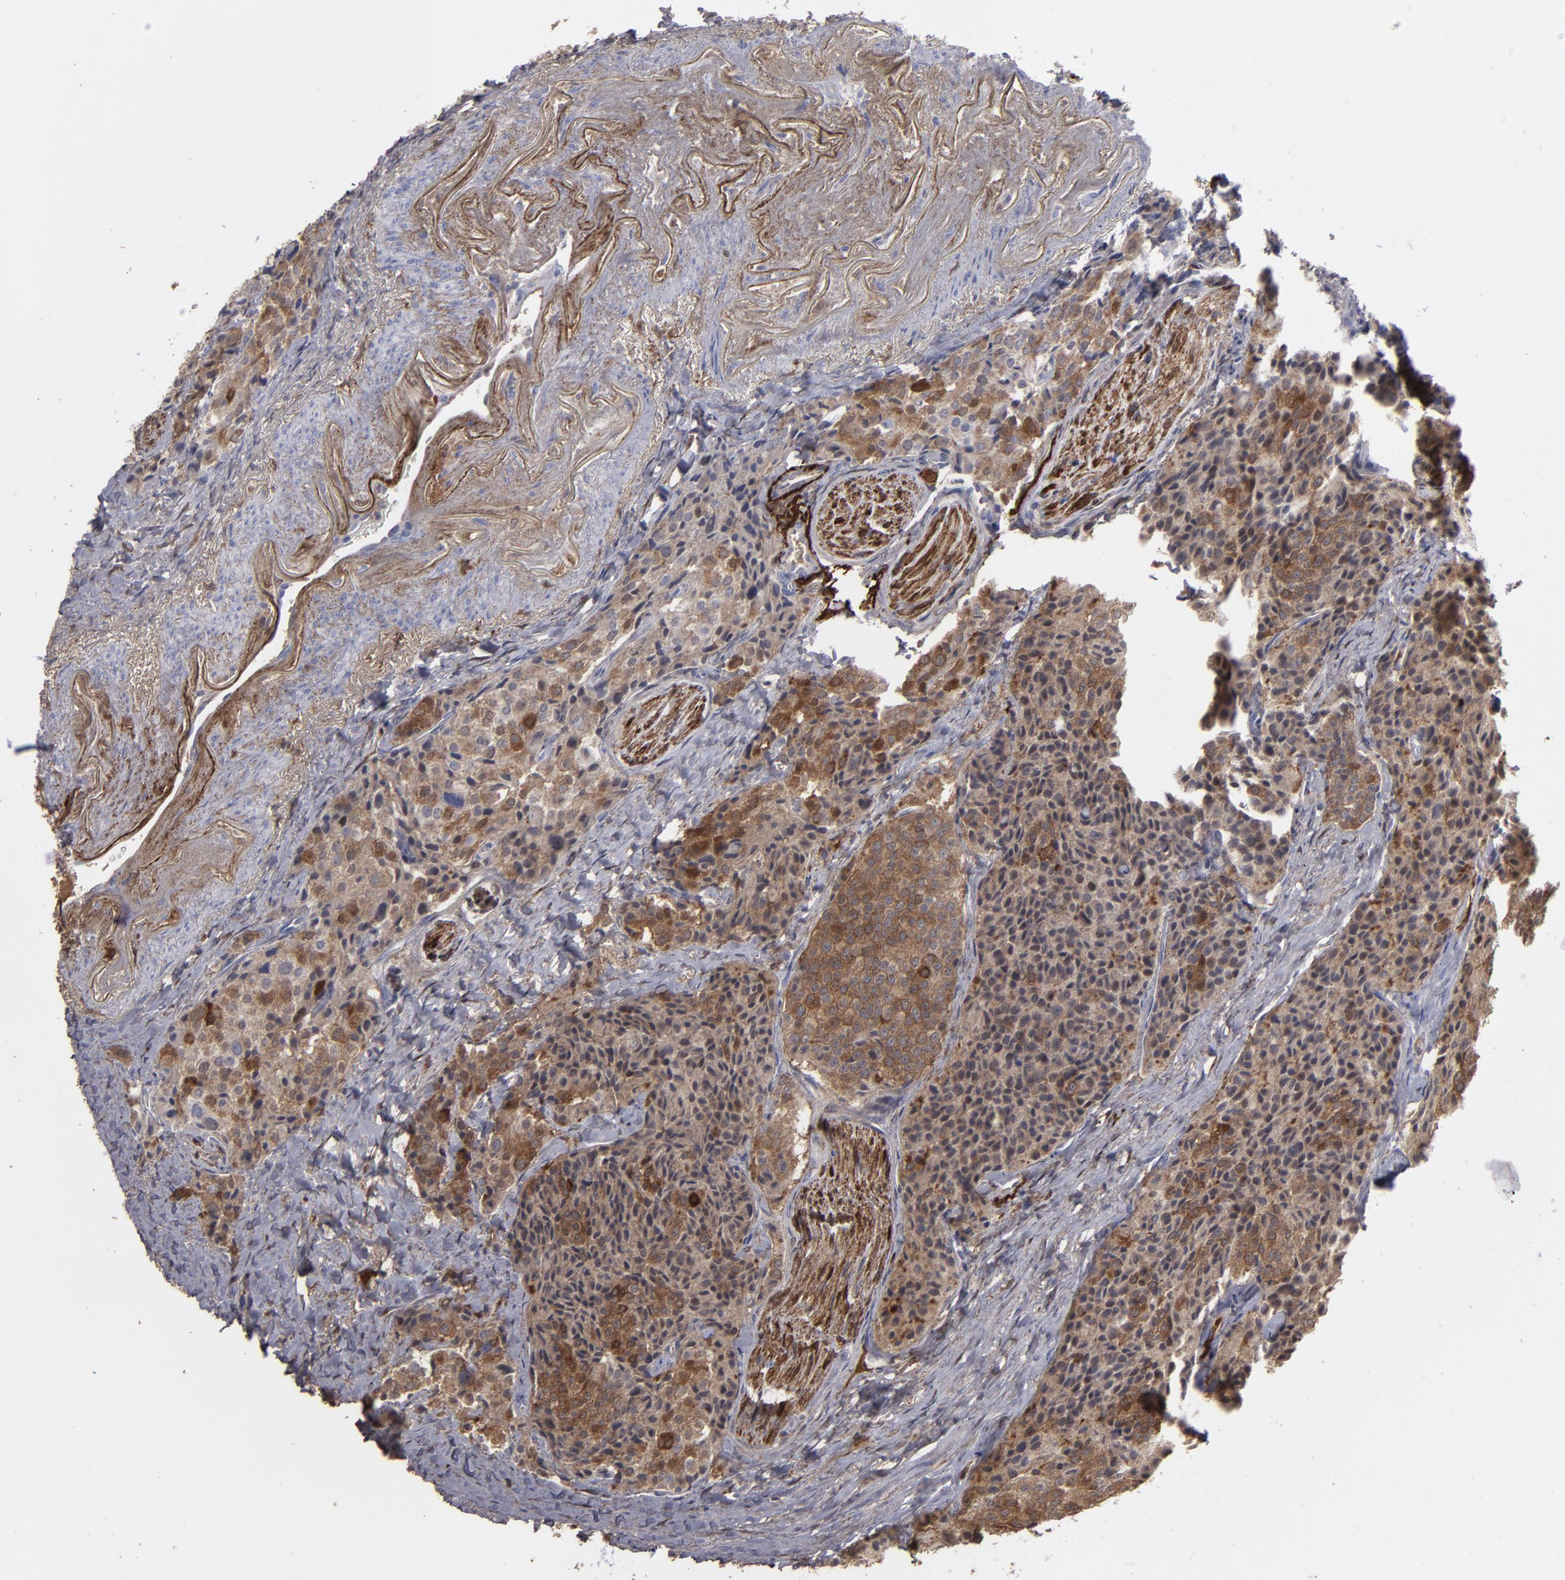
{"staining": {"intensity": "strong", "quantity": ">75%", "location": "cytoplasmic/membranous"}, "tissue": "carcinoid", "cell_type": "Tumor cells", "image_type": "cancer", "snomed": [{"axis": "morphology", "description": "Carcinoid, malignant, NOS"}, {"axis": "topography", "description": "Colon"}], "caption": "Protein expression by immunohistochemistry (IHC) displays strong cytoplasmic/membranous expression in approximately >75% of tumor cells in carcinoid. Nuclei are stained in blue.", "gene": "SEMA3G", "patient": {"sex": "female", "age": 61}}